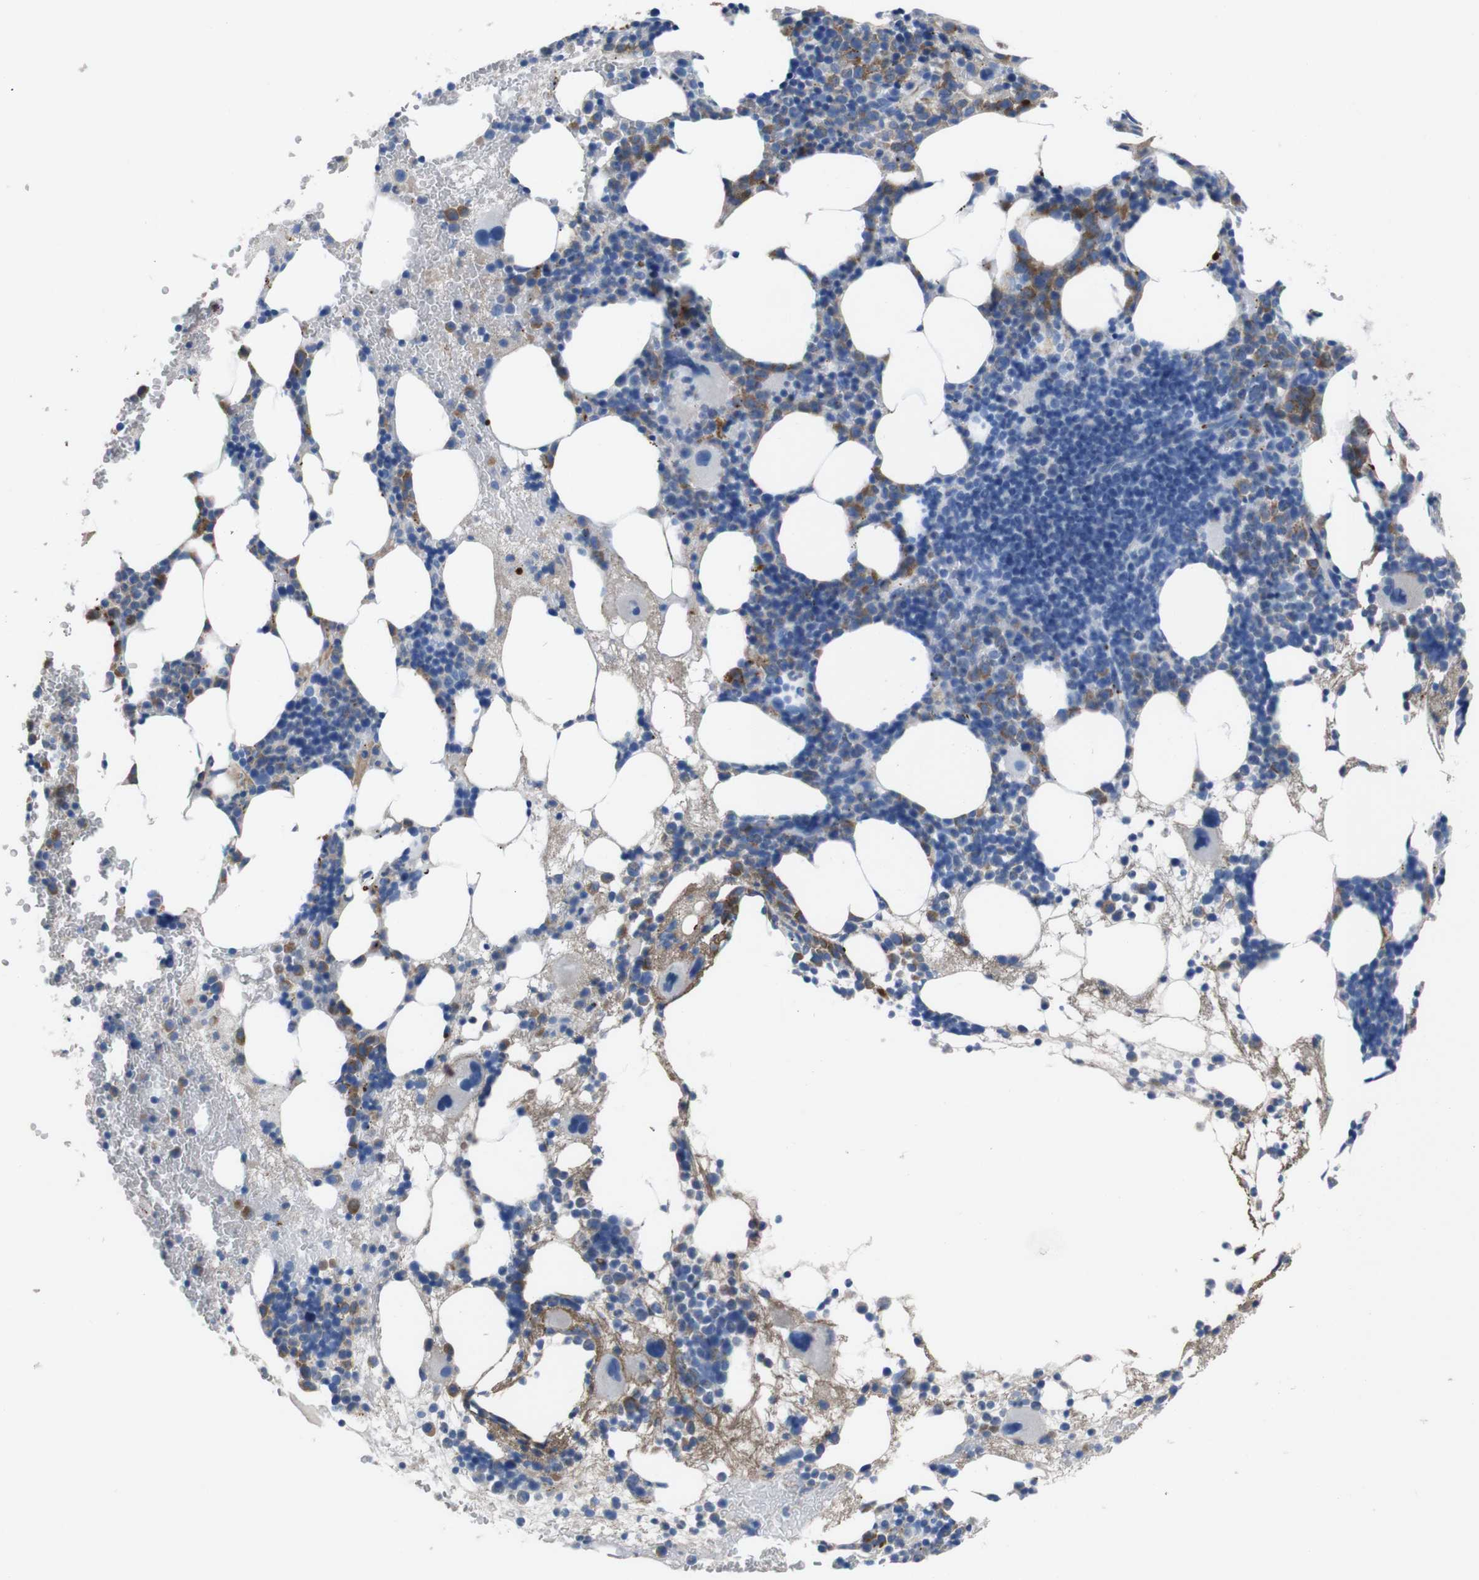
{"staining": {"intensity": "moderate", "quantity": "<25%", "location": "cytoplasmic/membranous"}, "tissue": "bone marrow", "cell_type": "Hematopoietic cells", "image_type": "normal", "snomed": [{"axis": "morphology", "description": "Normal tissue, NOS"}, {"axis": "morphology", "description": "Inflammation, NOS"}, {"axis": "topography", "description": "Bone marrow"}], "caption": "A histopathology image of human bone marrow stained for a protein displays moderate cytoplasmic/membranous brown staining in hematopoietic cells.", "gene": "GJB2", "patient": {"sex": "female", "age": 76}}